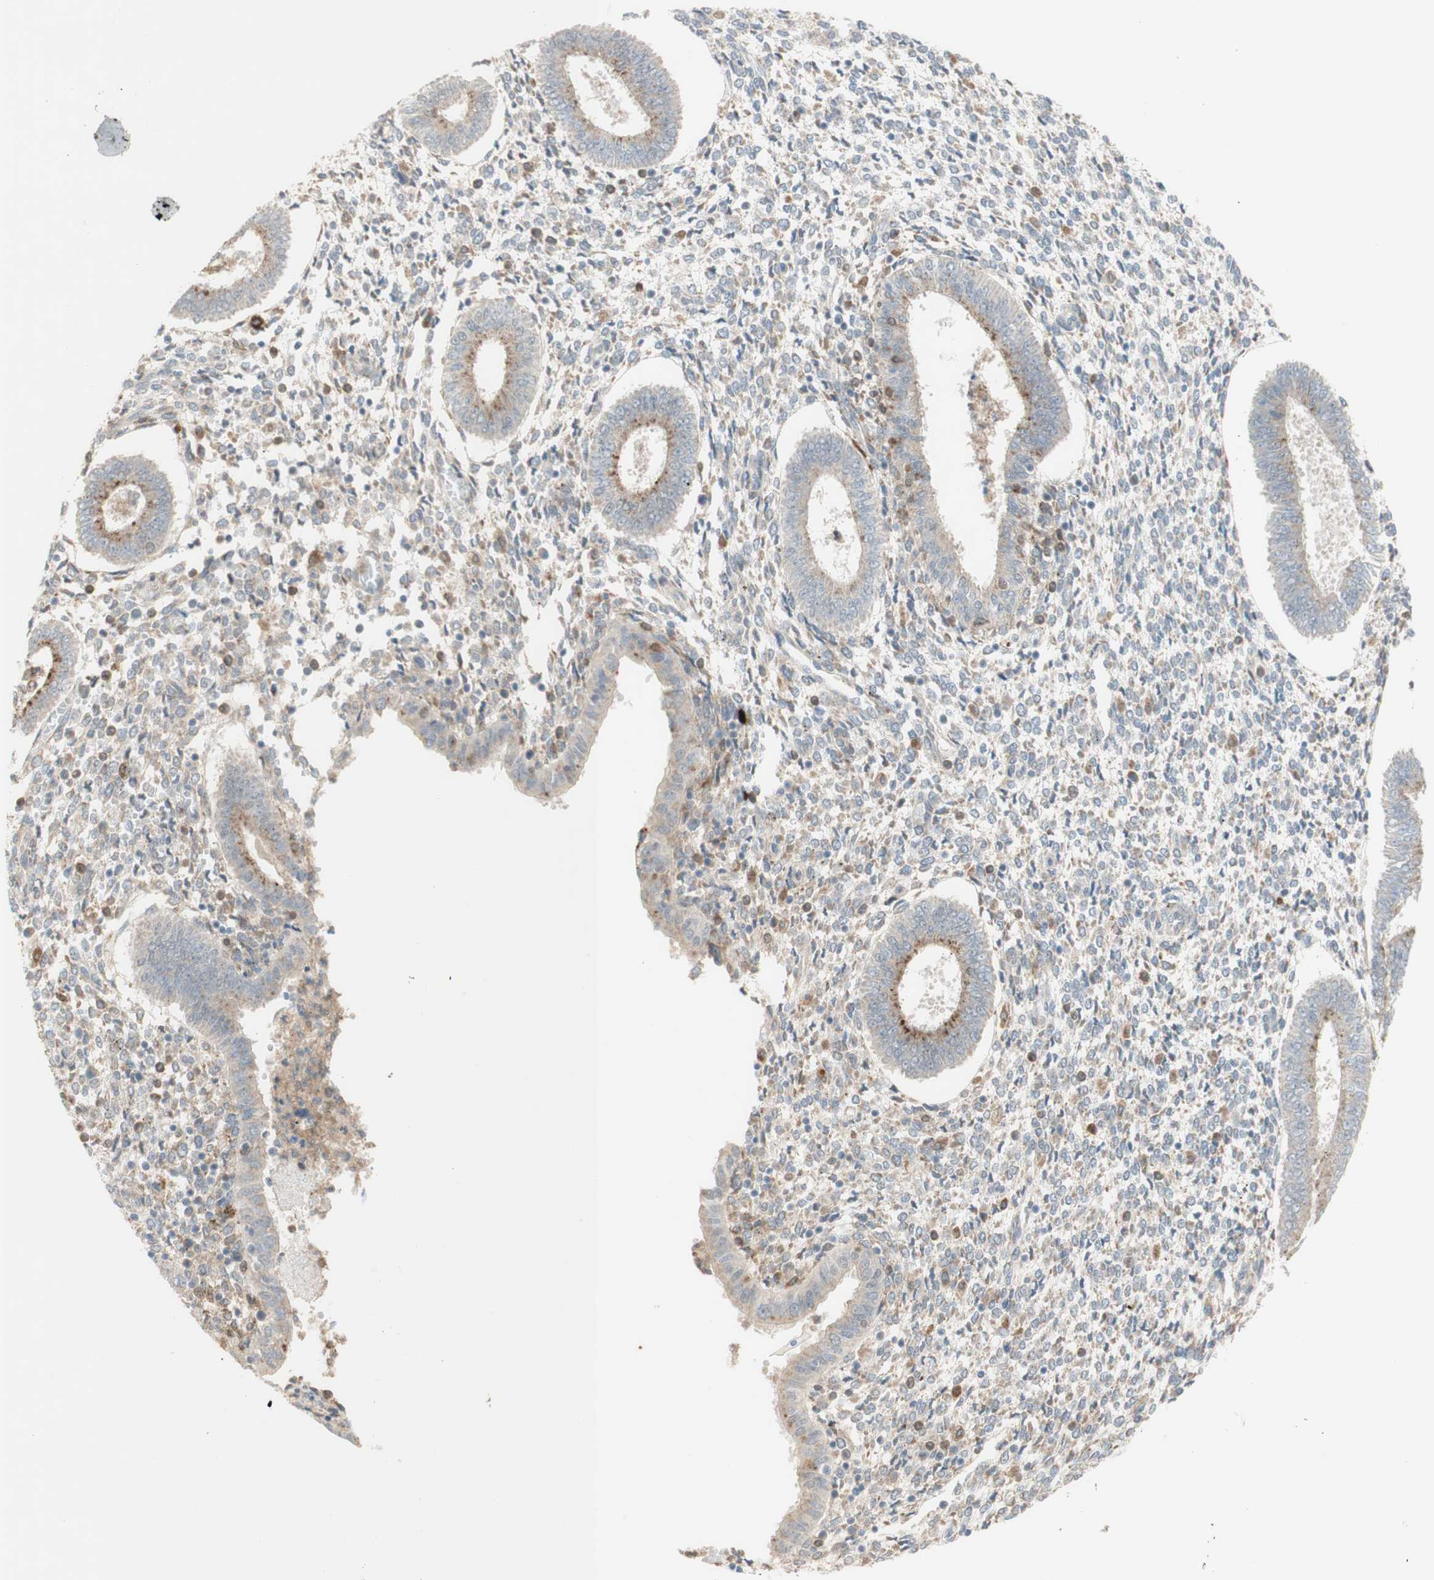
{"staining": {"intensity": "weak", "quantity": "25%-75%", "location": "cytoplasmic/membranous"}, "tissue": "endometrium", "cell_type": "Cells in endometrial stroma", "image_type": "normal", "snomed": [{"axis": "morphology", "description": "Normal tissue, NOS"}, {"axis": "topography", "description": "Endometrium"}], "caption": "DAB (3,3'-diaminobenzidine) immunohistochemical staining of benign endometrium demonstrates weak cytoplasmic/membranous protein expression in approximately 25%-75% of cells in endometrial stroma. The protein is stained brown, and the nuclei are stained in blue (DAB (3,3'-diaminobenzidine) IHC with brightfield microscopy, high magnification).", "gene": "GAPT", "patient": {"sex": "female", "age": 35}}